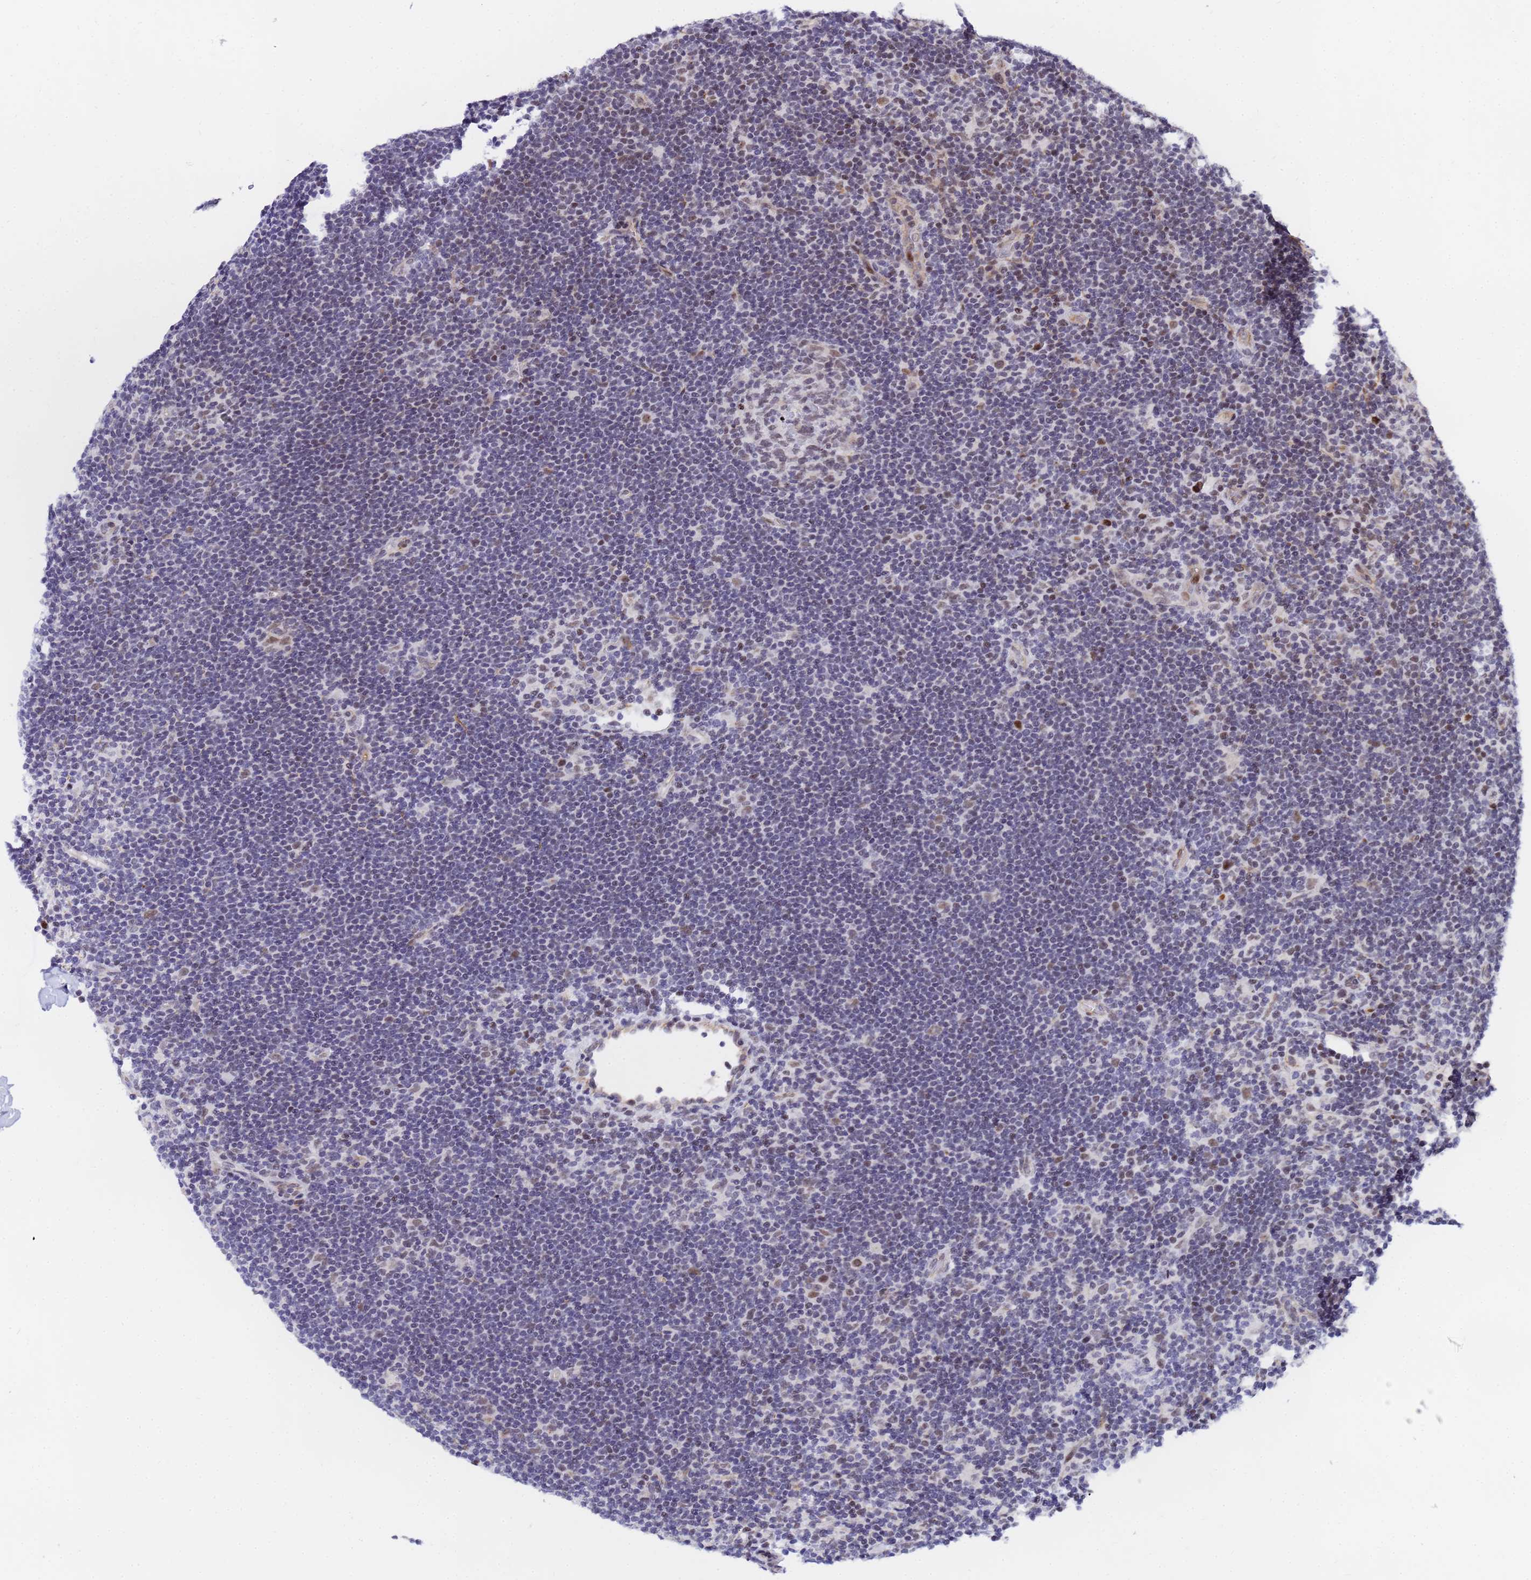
{"staining": {"intensity": "weak", "quantity": "25%-75%", "location": "nuclear"}, "tissue": "lymphoma", "cell_type": "Tumor cells", "image_type": "cancer", "snomed": [{"axis": "morphology", "description": "Hodgkin's disease, NOS"}, {"axis": "topography", "description": "Lymph node"}], "caption": "Lymphoma stained with a brown dye demonstrates weak nuclear positive staining in approximately 25%-75% of tumor cells.", "gene": "CKMT1A", "patient": {"sex": "female", "age": 57}}